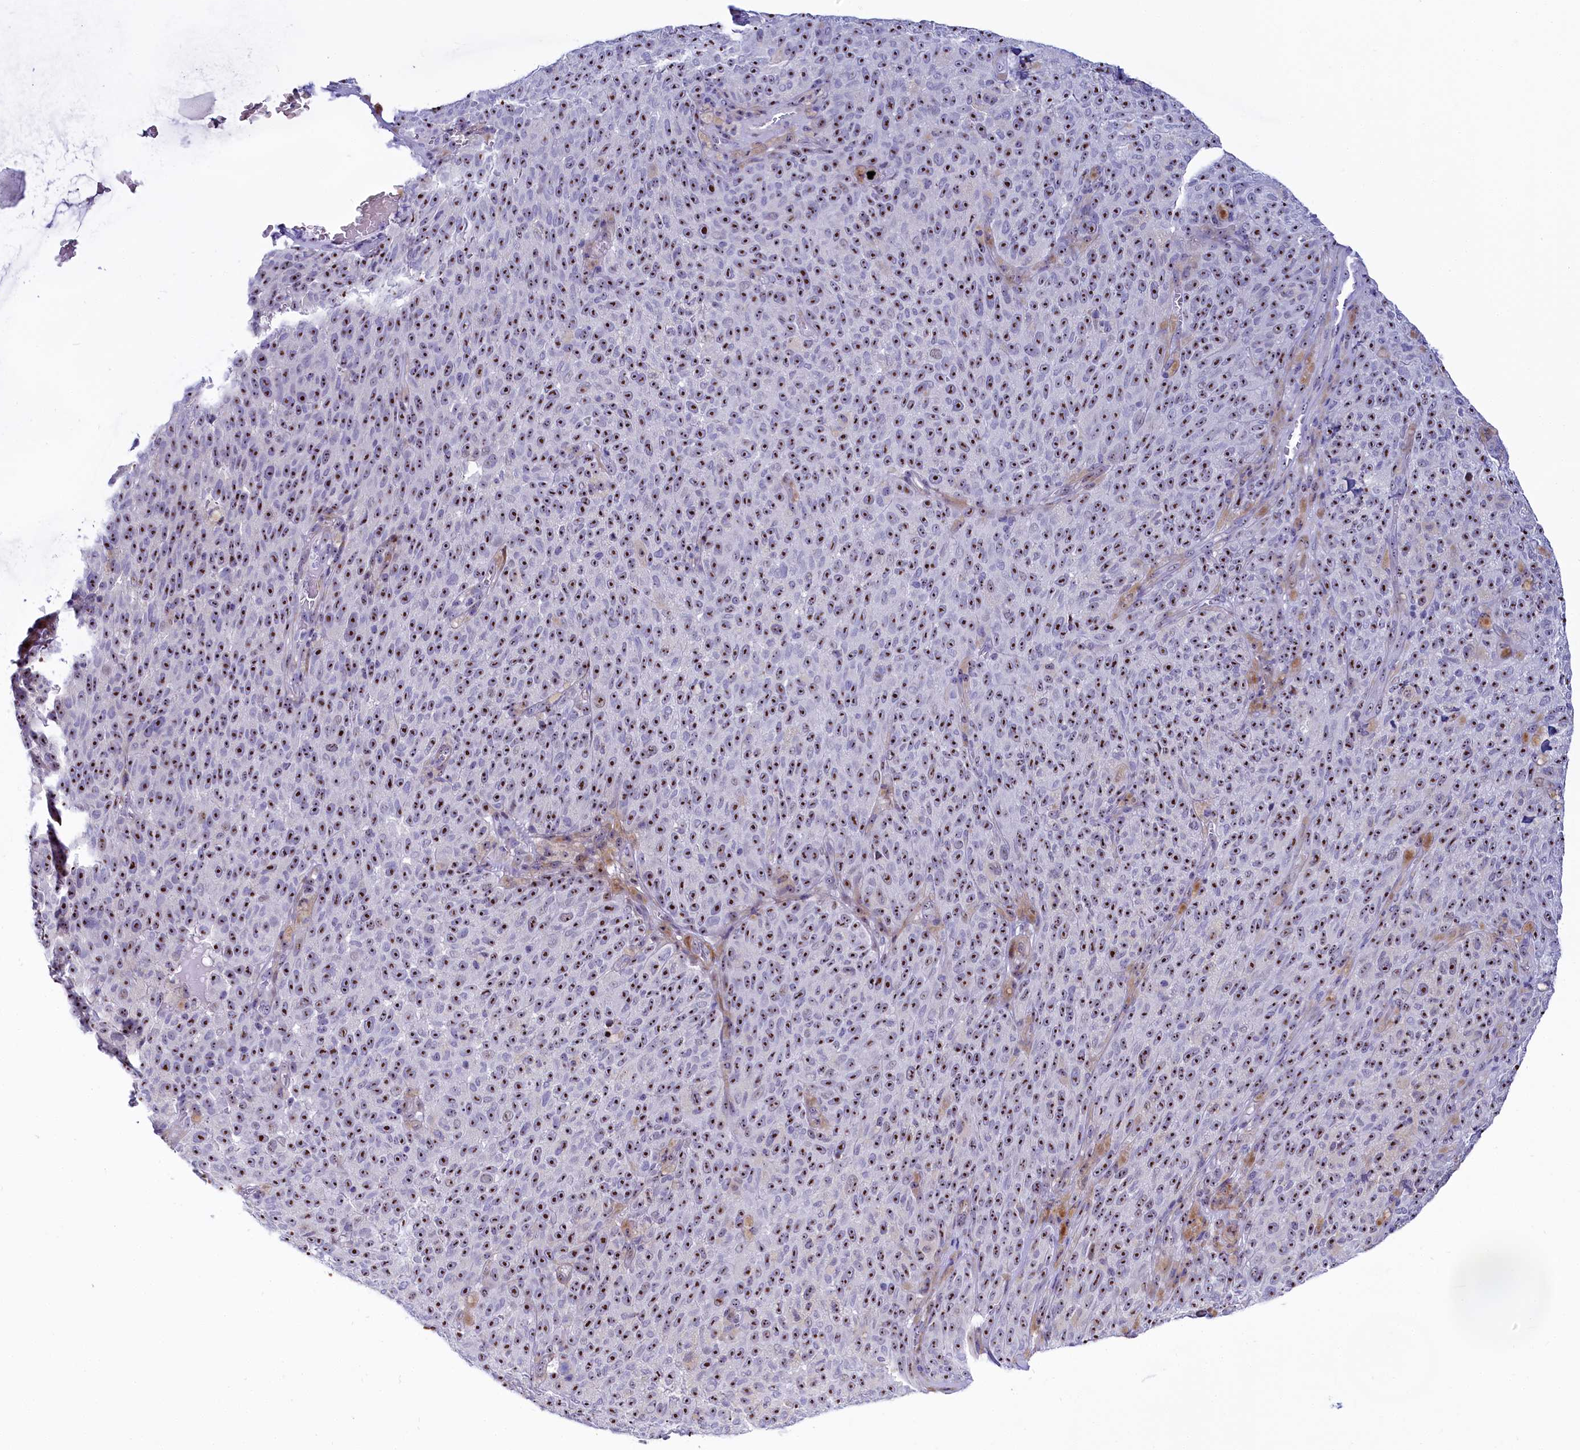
{"staining": {"intensity": "moderate", "quantity": ">75%", "location": "nuclear"}, "tissue": "melanoma", "cell_type": "Tumor cells", "image_type": "cancer", "snomed": [{"axis": "morphology", "description": "Malignant melanoma, NOS"}, {"axis": "topography", "description": "Skin"}], "caption": "Melanoma was stained to show a protein in brown. There is medium levels of moderate nuclear staining in about >75% of tumor cells.", "gene": "TCOF1", "patient": {"sex": "female", "age": 82}}